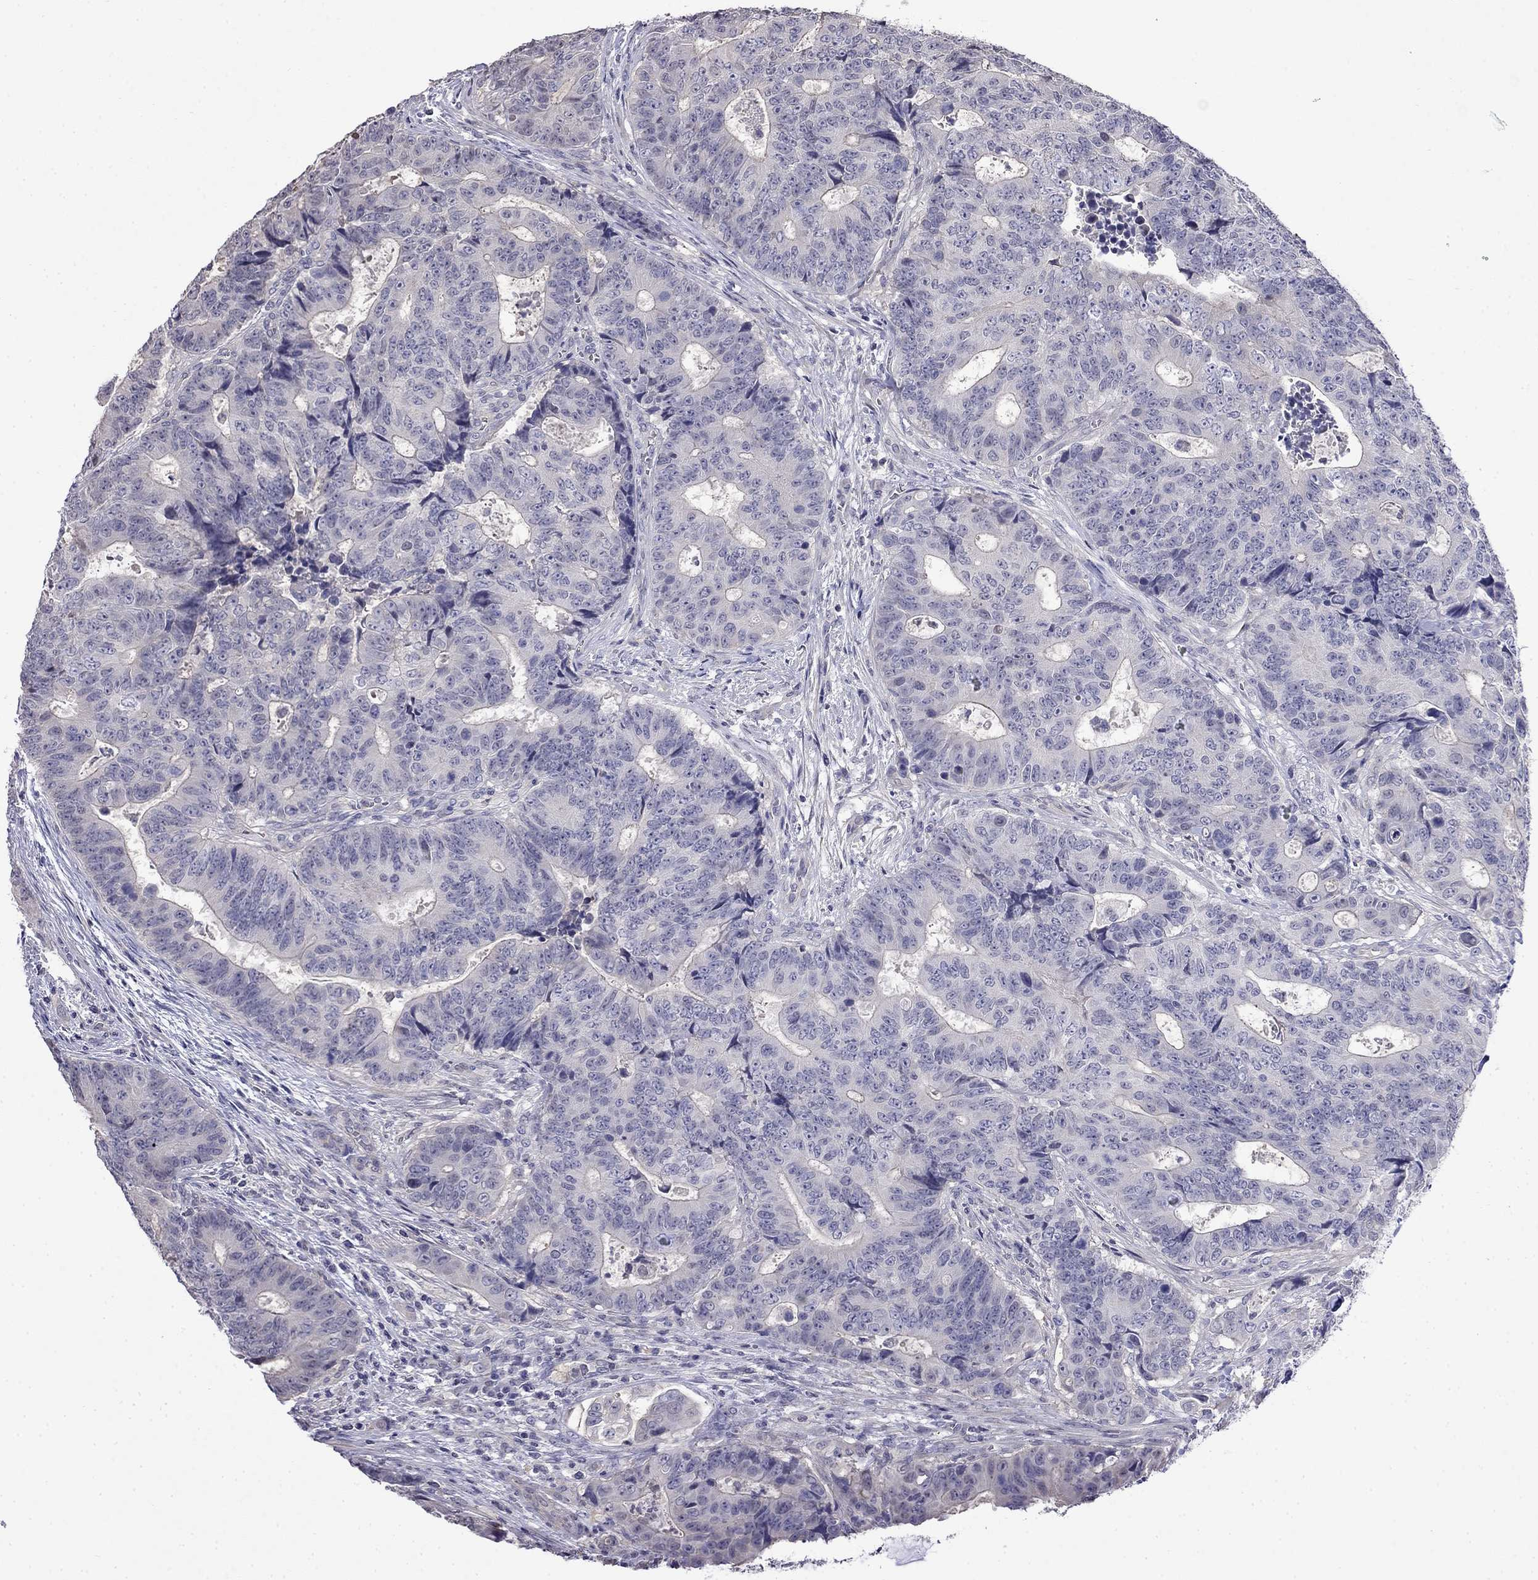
{"staining": {"intensity": "negative", "quantity": "none", "location": "none"}, "tissue": "colorectal cancer", "cell_type": "Tumor cells", "image_type": "cancer", "snomed": [{"axis": "morphology", "description": "Adenocarcinoma, NOS"}, {"axis": "topography", "description": "Colon"}], "caption": "The micrograph shows no staining of tumor cells in adenocarcinoma (colorectal).", "gene": "GUCA1B", "patient": {"sex": "female", "age": 48}}